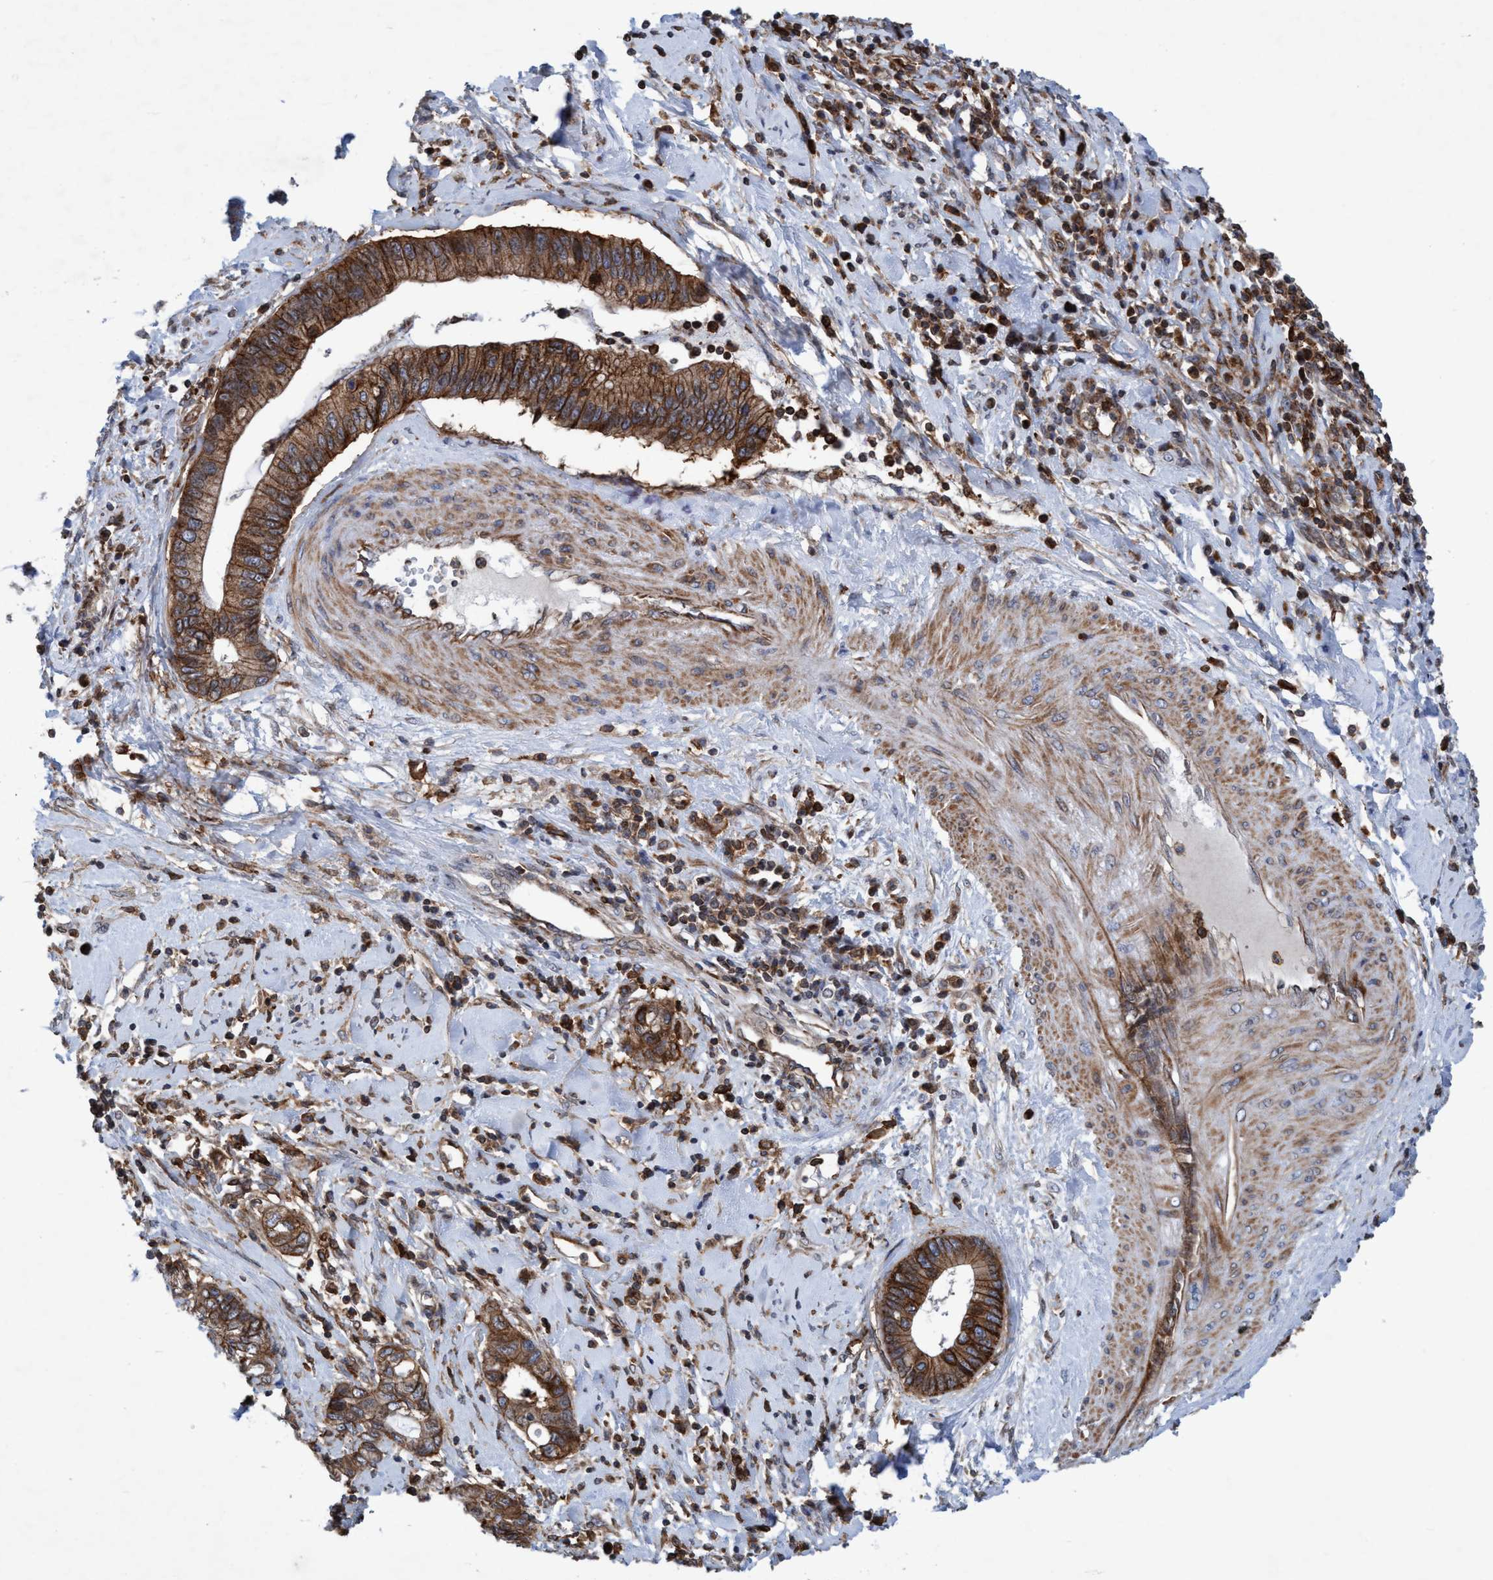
{"staining": {"intensity": "moderate", "quantity": ">75%", "location": "cytoplasmic/membranous"}, "tissue": "cervical cancer", "cell_type": "Tumor cells", "image_type": "cancer", "snomed": [{"axis": "morphology", "description": "Adenocarcinoma, NOS"}, {"axis": "topography", "description": "Cervix"}], "caption": "High-magnification brightfield microscopy of adenocarcinoma (cervical) stained with DAB (3,3'-diaminobenzidine) (brown) and counterstained with hematoxylin (blue). tumor cells exhibit moderate cytoplasmic/membranous staining is identified in about>75% of cells. Using DAB (3,3'-diaminobenzidine) (brown) and hematoxylin (blue) stains, captured at high magnification using brightfield microscopy.", "gene": "SLC16A3", "patient": {"sex": "female", "age": 44}}